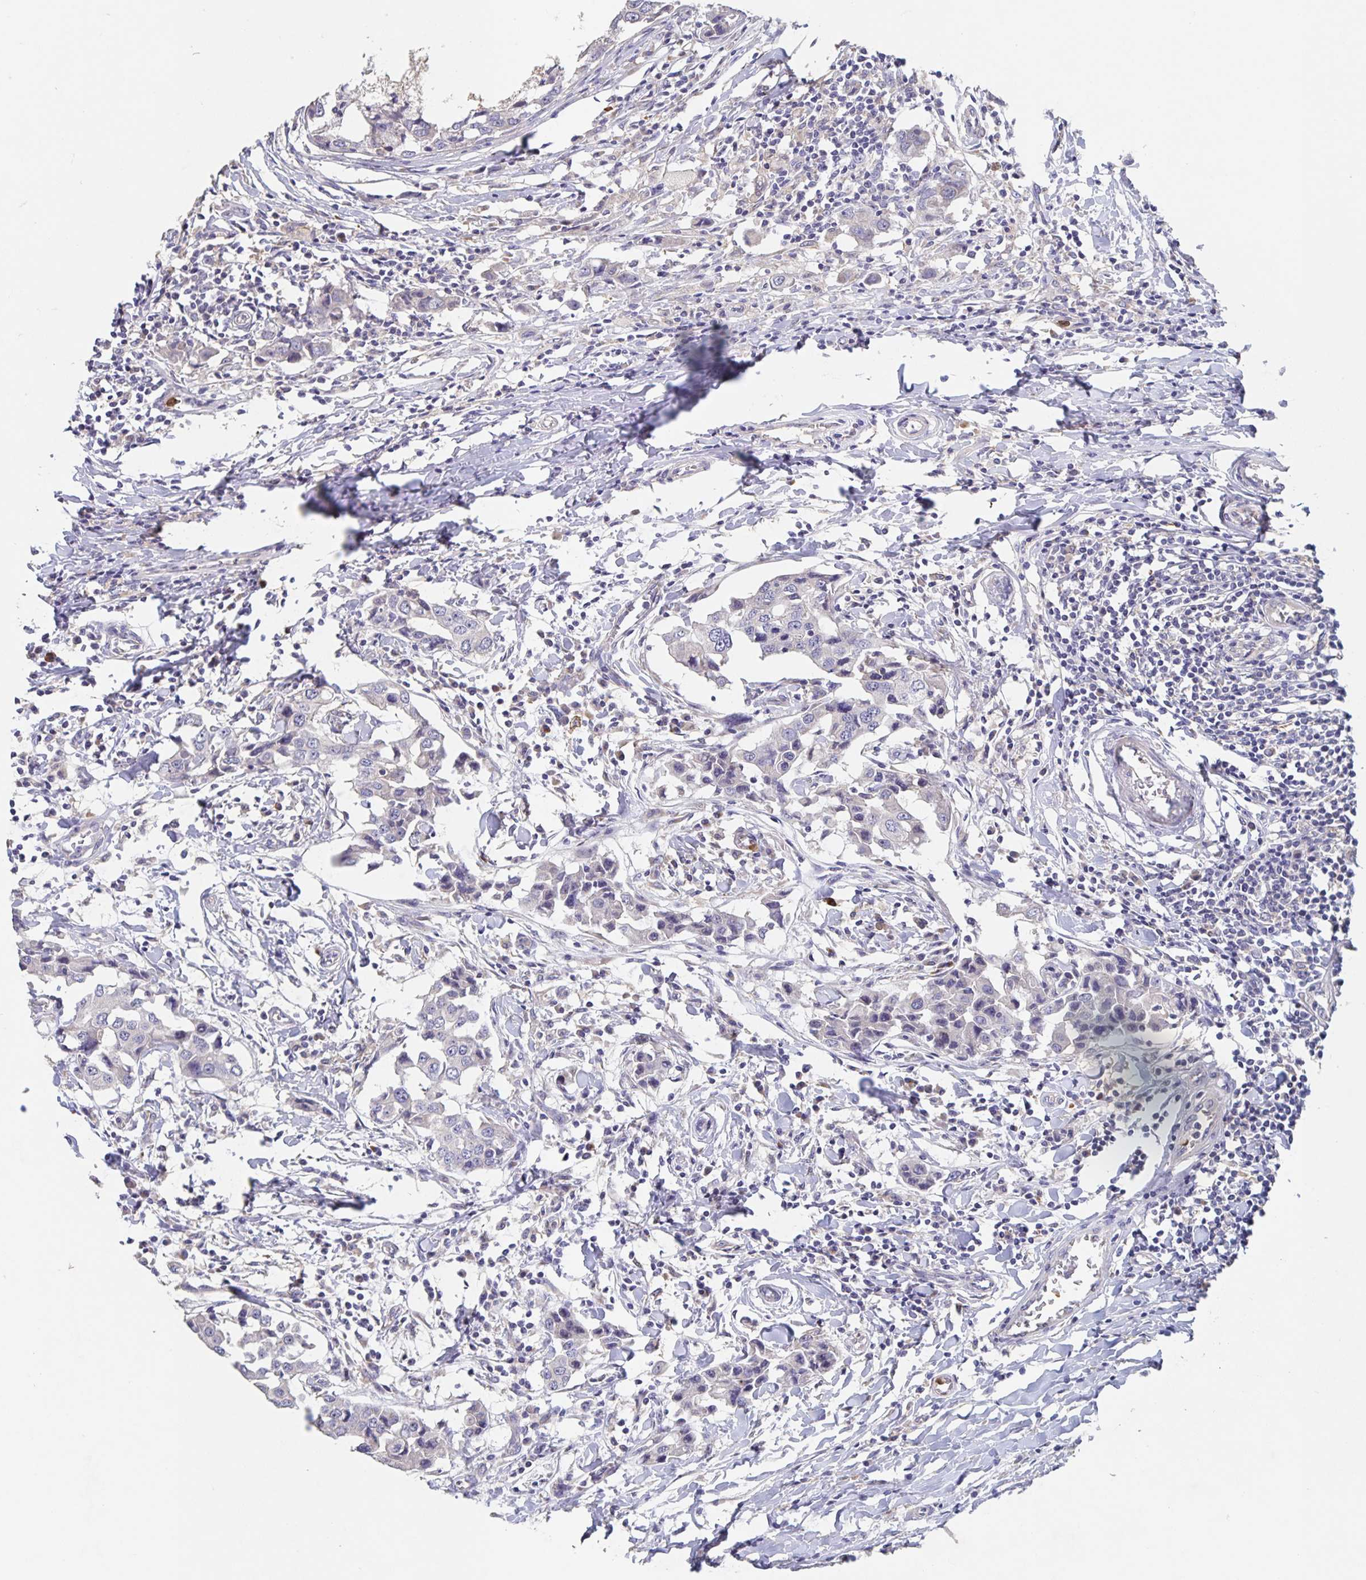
{"staining": {"intensity": "negative", "quantity": "none", "location": "none"}, "tissue": "breast cancer", "cell_type": "Tumor cells", "image_type": "cancer", "snomed": [{"axis": "morphology", "description": "Duct carcinoma"}, {"axis": "topography", "description": "Breast"}], "caption": "This micrograph is of breast cancer stained with immunohistochemistry (IHC) to label a protein in brown with the nuclei are counter-stained blue. There is no expression in tumor cells. The staining was performed using DAB (3,3'-diaminobenzidine) to visualize the protein expression in brown, while the nuclei were stained in blue with hematoxylin (Magnification: 20x).", "gene": "CDC42BPG", "patient": {"sex": "female", "age": 27}}